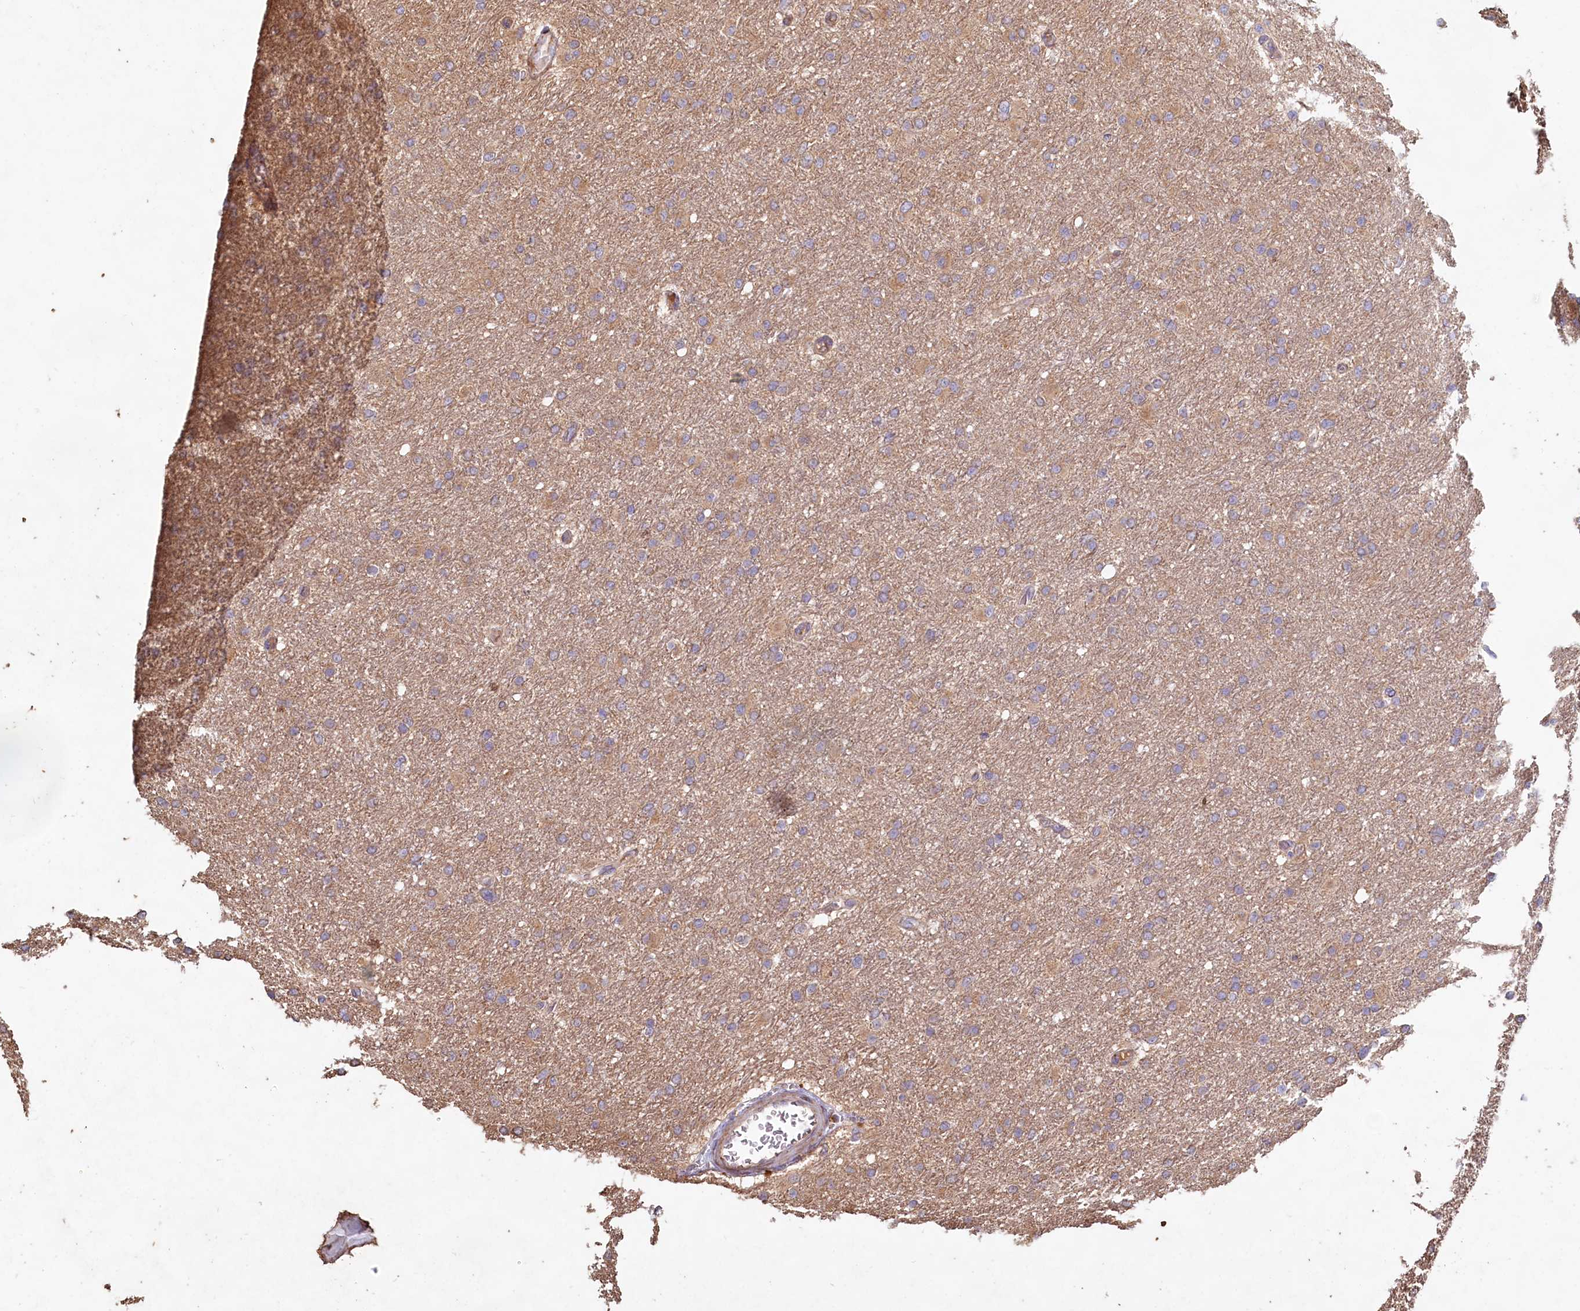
{"staining": {"intensity": "weak", "quantity": "25%-75%", "location": "cytoplasmic/membranous"}, "tissue": "glioma", "cell_type": "Tumor cells", "image_type": "cancer", "snomed": [{"axis": "morphology", "description": "Glioma, malignant, High grade"}, {"axis": "topography", "description": "Cerebral cortex"}], "caption": "An image showing weak cytoplasmic/membranous staining in about 25%-75% of tumor cells in malignant high-grade glioma, as visualized by brown immunohistochemical staining.", "gene": "FUNDC1", "patient": {"sex": "female", "age": 36}}